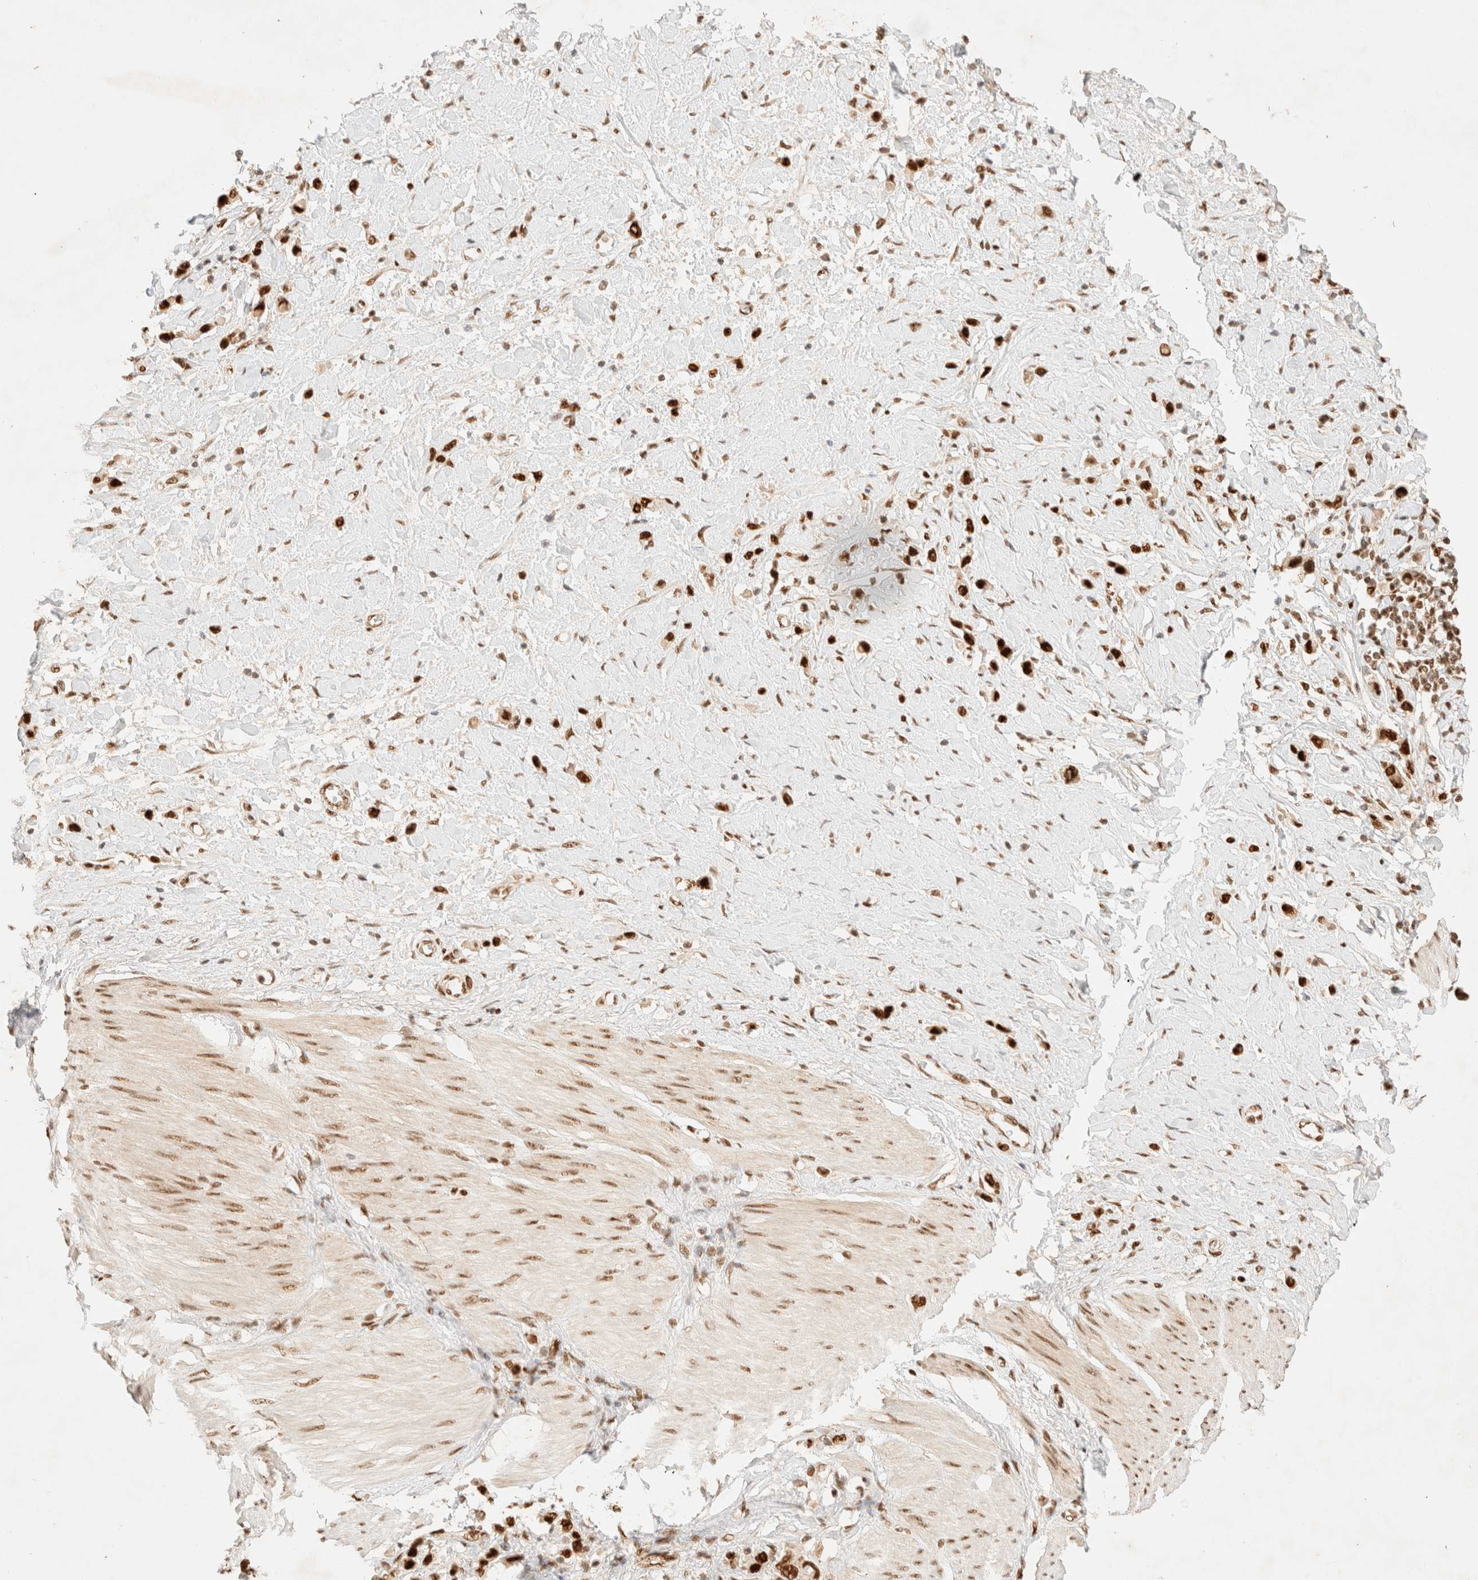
{"staining": {"intensity": "strong", "quantity": ">75%", "location": "nuclear"}, "tissue": "stomach cancer", "cell_type": "Tumor cells", "image_type": "cancer", "snomed": [{"axis": "morphology", "description": "Adenocarcinoma, NOS"}, {"axis": "topography", "description": "Stomach"}], "caption": "The histopathology image displays immunohistochemical staining of stomach cancer (adenocarcinoma). There is strong nuclear staining is identified in about >75% of tumor cells. The protein is stained brown, and the nuclei are stained in blue (DAB (3,3'-diaminobenzidine) IHC with brightfield microscopy, high magnification).", "gene": "ZNF768", "patient": {"sex": "female", "age": 65}}